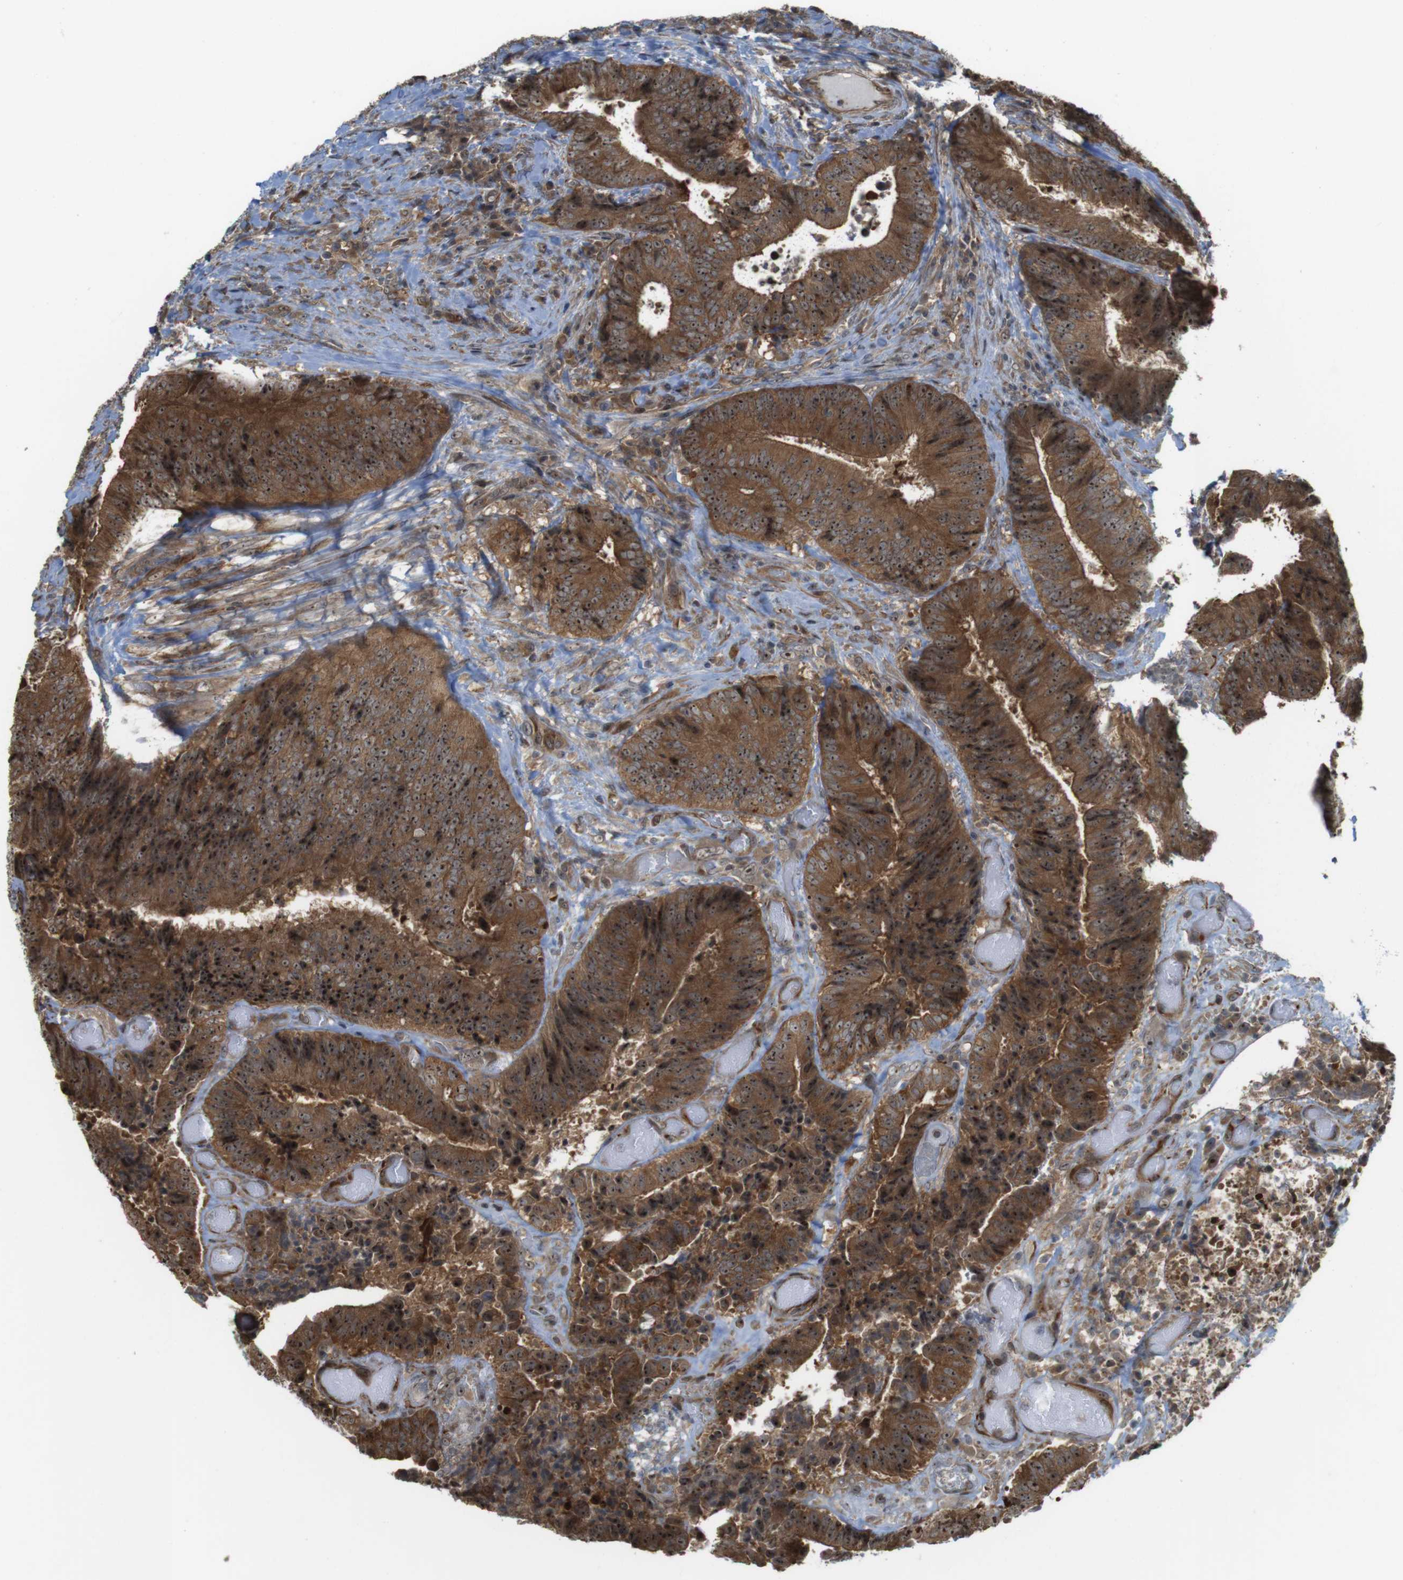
{"staining": {"intensity": "strong", "quantity": ">75%", "location": "cytoplasmic/membranous,nuclear"}, "tissue": "colorectal cancer", "cell_type": "Tumor cells", "image_type": "cancer", "snomed": [{"axis": "morphology", "description": "Adenocarcinoma, NOS"}, {"axis": "topography", "description": "Rectum"}], "caption": "Human adenocarcinoma (colorectal) stained with a brown dye demonstrates strong cytoplasmic/membranous and nuclear positive positivity in approximately >75% of tumor cells.", "gene": "CC2D1A", "patient": {"sex": "male", "age": 72}}